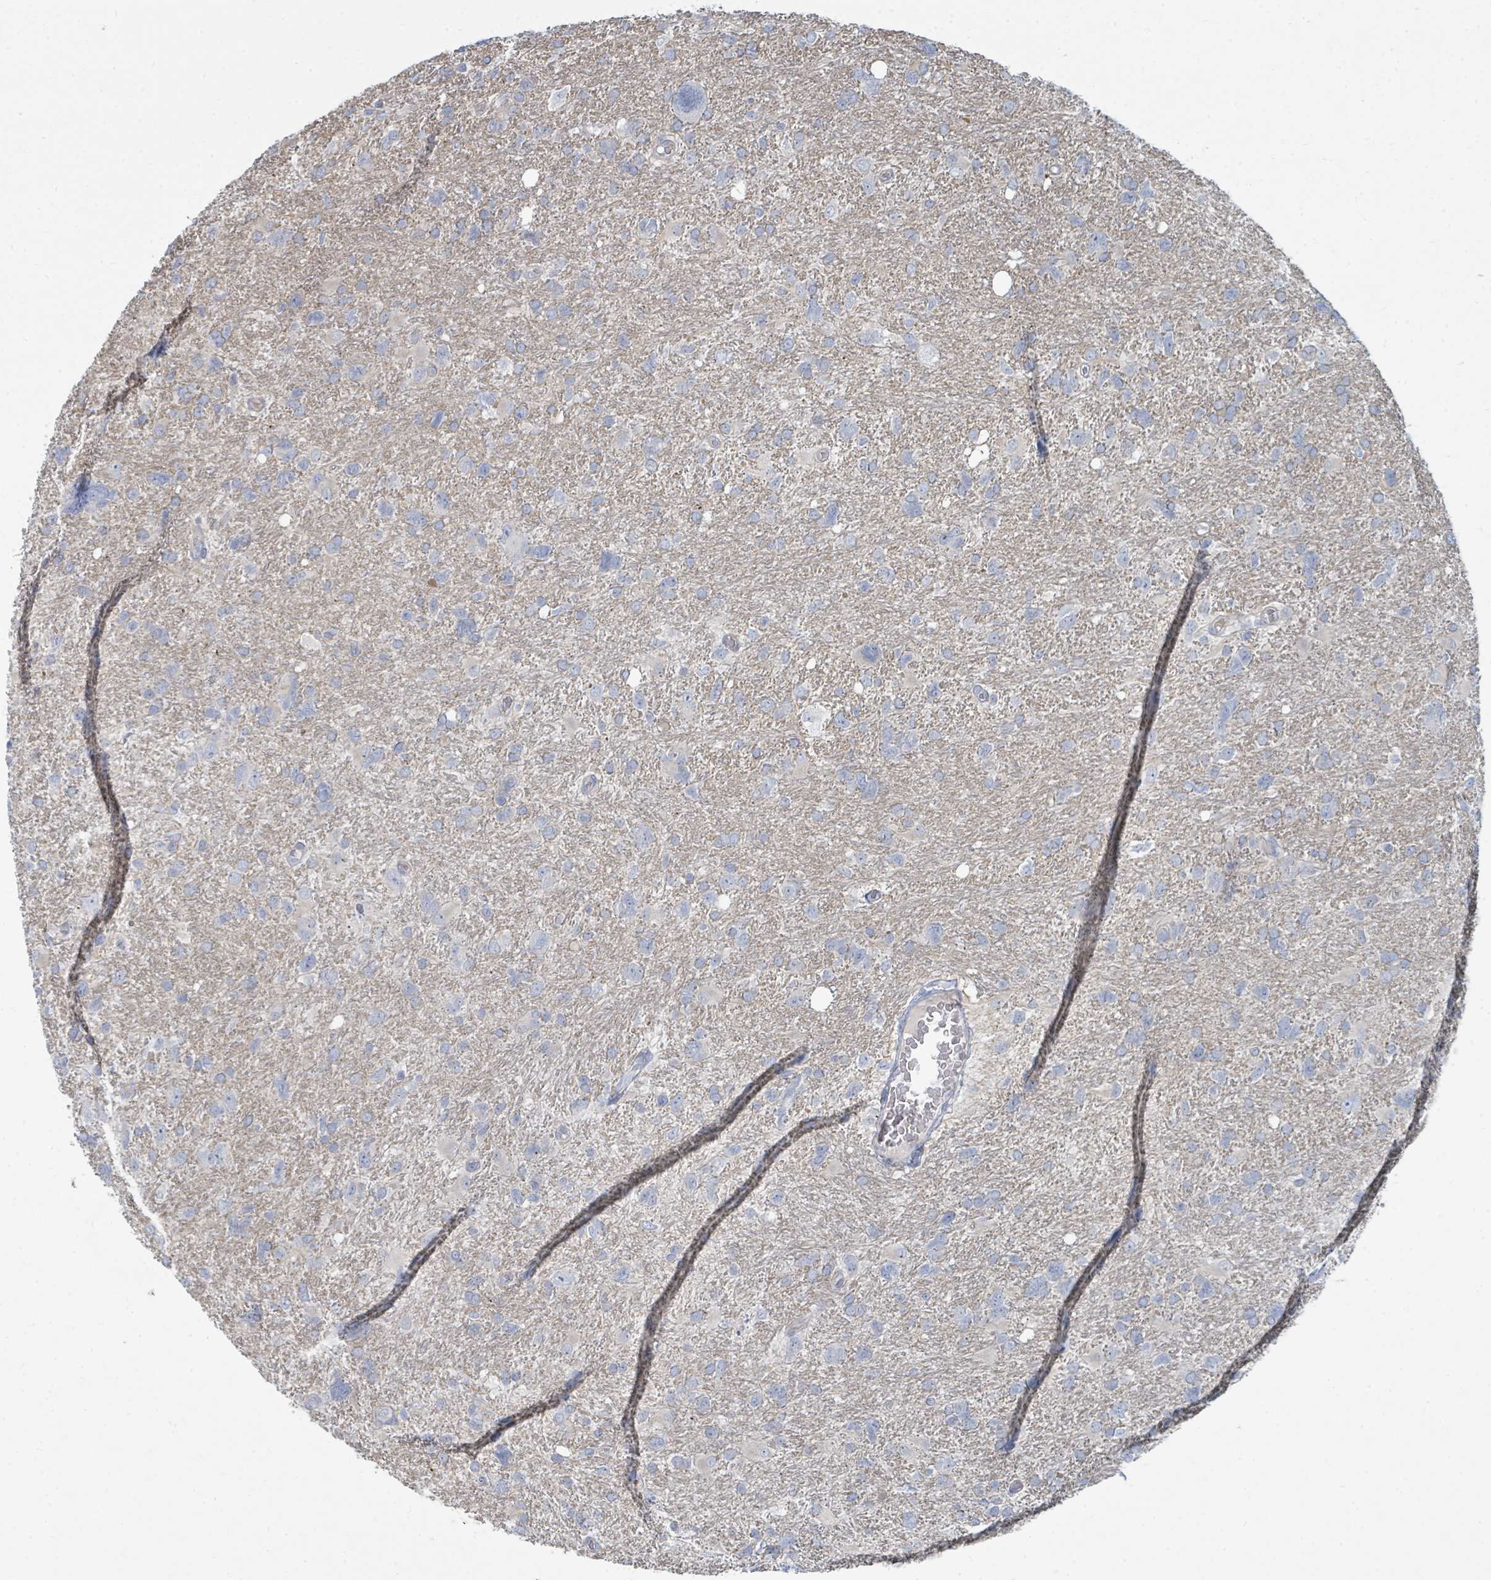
{"staining": {"intensity": "negative", "quantity": "none", "location": "none"}, "tissue": "glioma", "cell_type": "Tumor cells", "image_type": "cancer", "snomed": [{"axis": "morphology", "description": "Glioma, malignant, High grade"}, {"axis": "topography", "description": "Brain"}], "caption": "Immunohistochemistry of human glioma demonstrates no positivity in tumor cells. (Stains: DAB (3,3'-diaminobenzidine) immunohistochemistry (IHC) with hematoxylin counter stain, Microscopy: brightfield microscopy at high magnification).", "gene": "SLC25A45", "patient": {"sex": "male", "age": 61}}